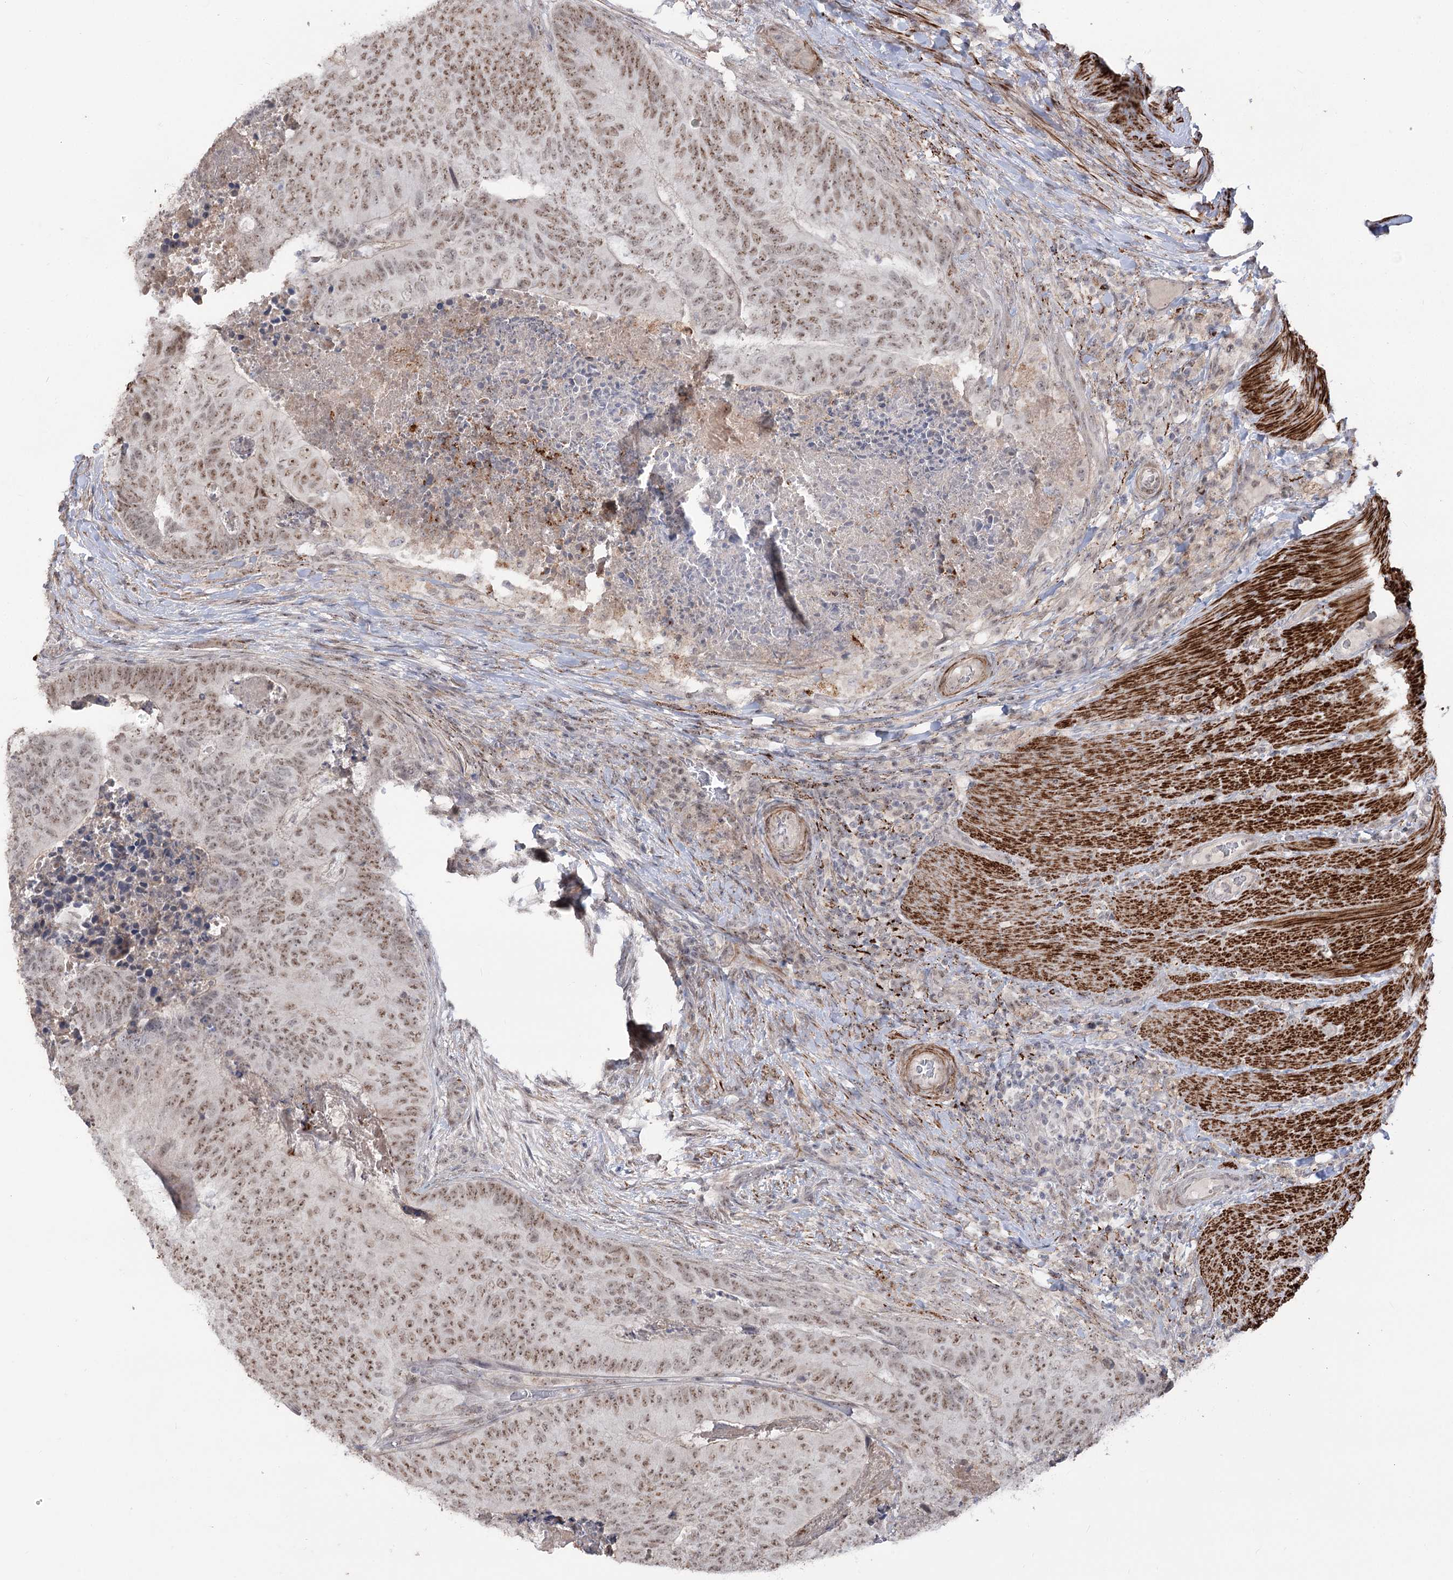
{"staining": {"intensity": "moderate", "quantity": ">75%", "location": "nuclear"}, "tissue": "colorectal cancer", "cell_type": "Tumor cells", "image_type": "cancer", "snomed": [{"axis": "morphology", "description": "Adenocarcinoma, NOS"}, {"axis": "topography", "description": "Colon"}], "caption": "DAB immunohistochemical staining of adenocarcinoma (colorectal) displays moderate nuclear protein expression in approximately >75% of tumor cells.", "gene": "ZSCAN23", "patient": {"sex": "female", "age": 67}}